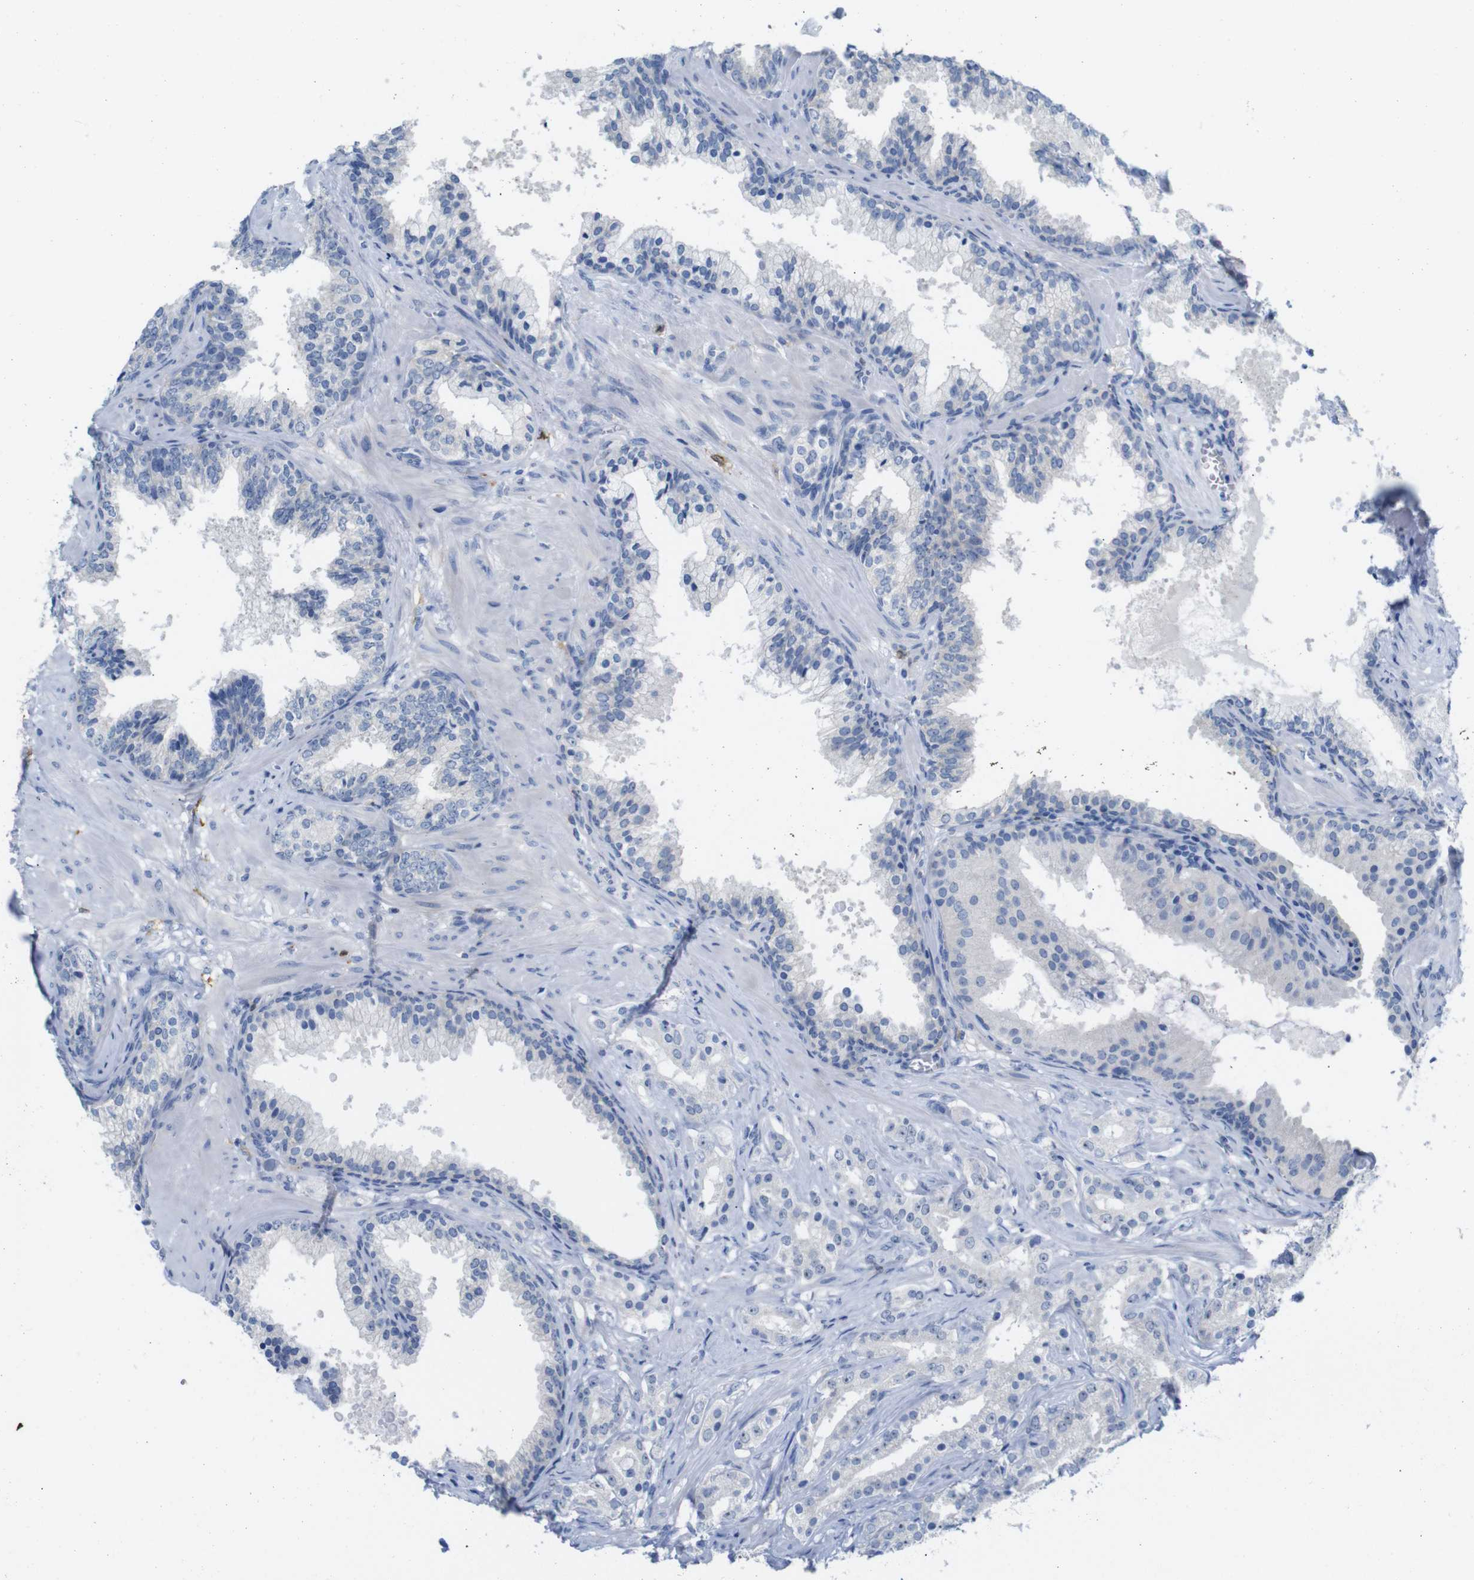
{"staining": {"intensity": "weak", "quantity": "25%-75%", "location": "nuclear"}, "tissue": "prostate cancer", "cell_type": "Tumor cells", "image_type": "cancer", "snomed": [{"axis": "morphology", "description": "Adenocarcinoma, Low grade"}, {"axis": "topography", "description": "Prostate"}], "caption": "A low amount of weak nuclear positivity is appreciated in about 25%-75% of tumor cells in prostate cancer (low-grade adenocarcinoma) tissue.", "gene": "C1orf210", "patient": {"sex": "male", "age": 59}}